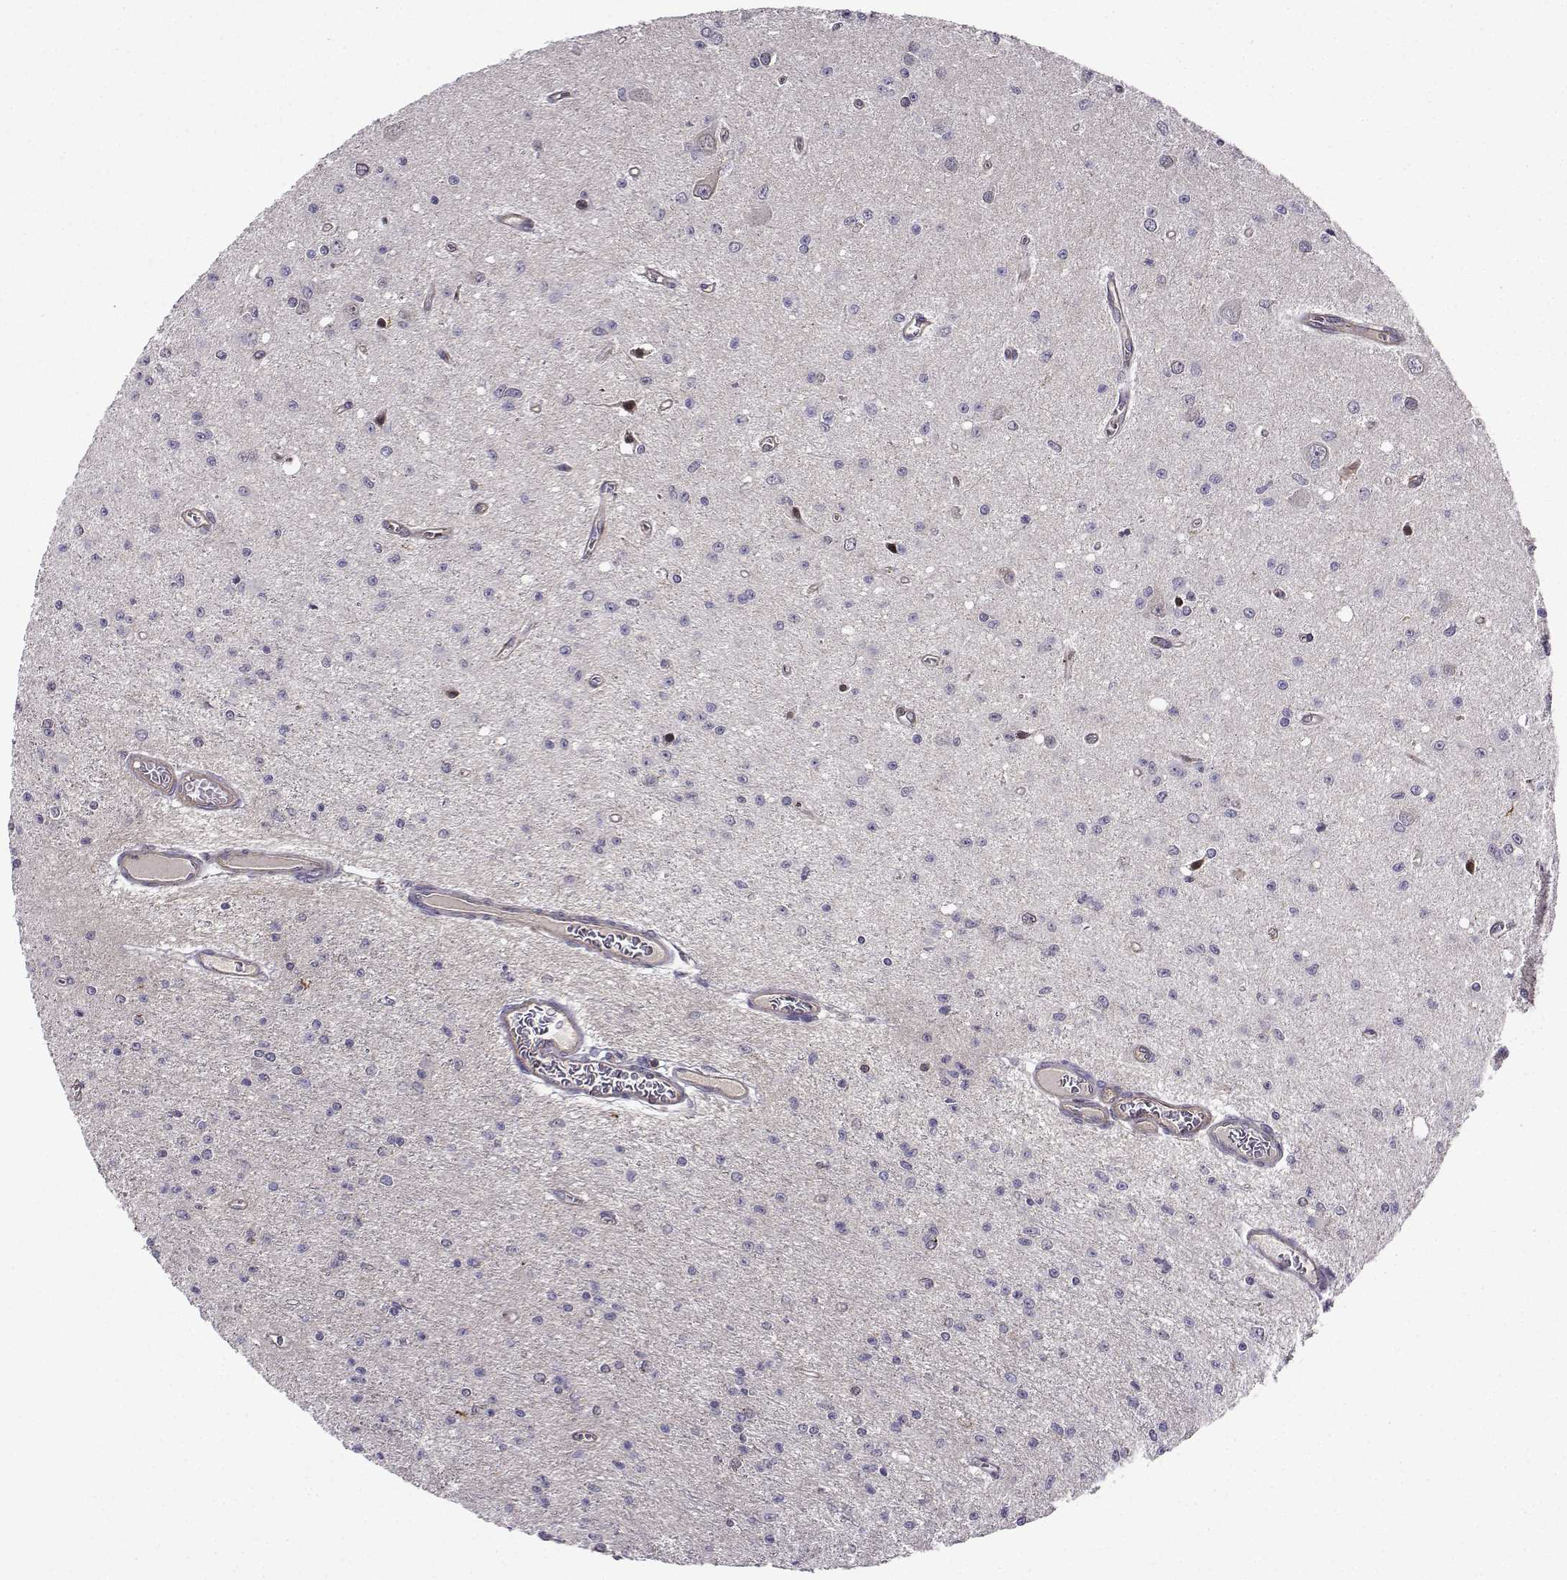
{"staining": {"intensity": "negative", "quantity": "none", "location": "none"}, "tissue": "glioma", "cell_type": "Tumor cells", "image_type": "cancer", "snomed": [{"axis": "morphology", "description": "Glioma, malignant, Low grade"}, {"axis": "topography", "description": "Brain"}], "caption": "Tumor cells show no significant staining in glioma.", "gene": "ITGB8", "patient": {"sex": "female", "age": 45}}